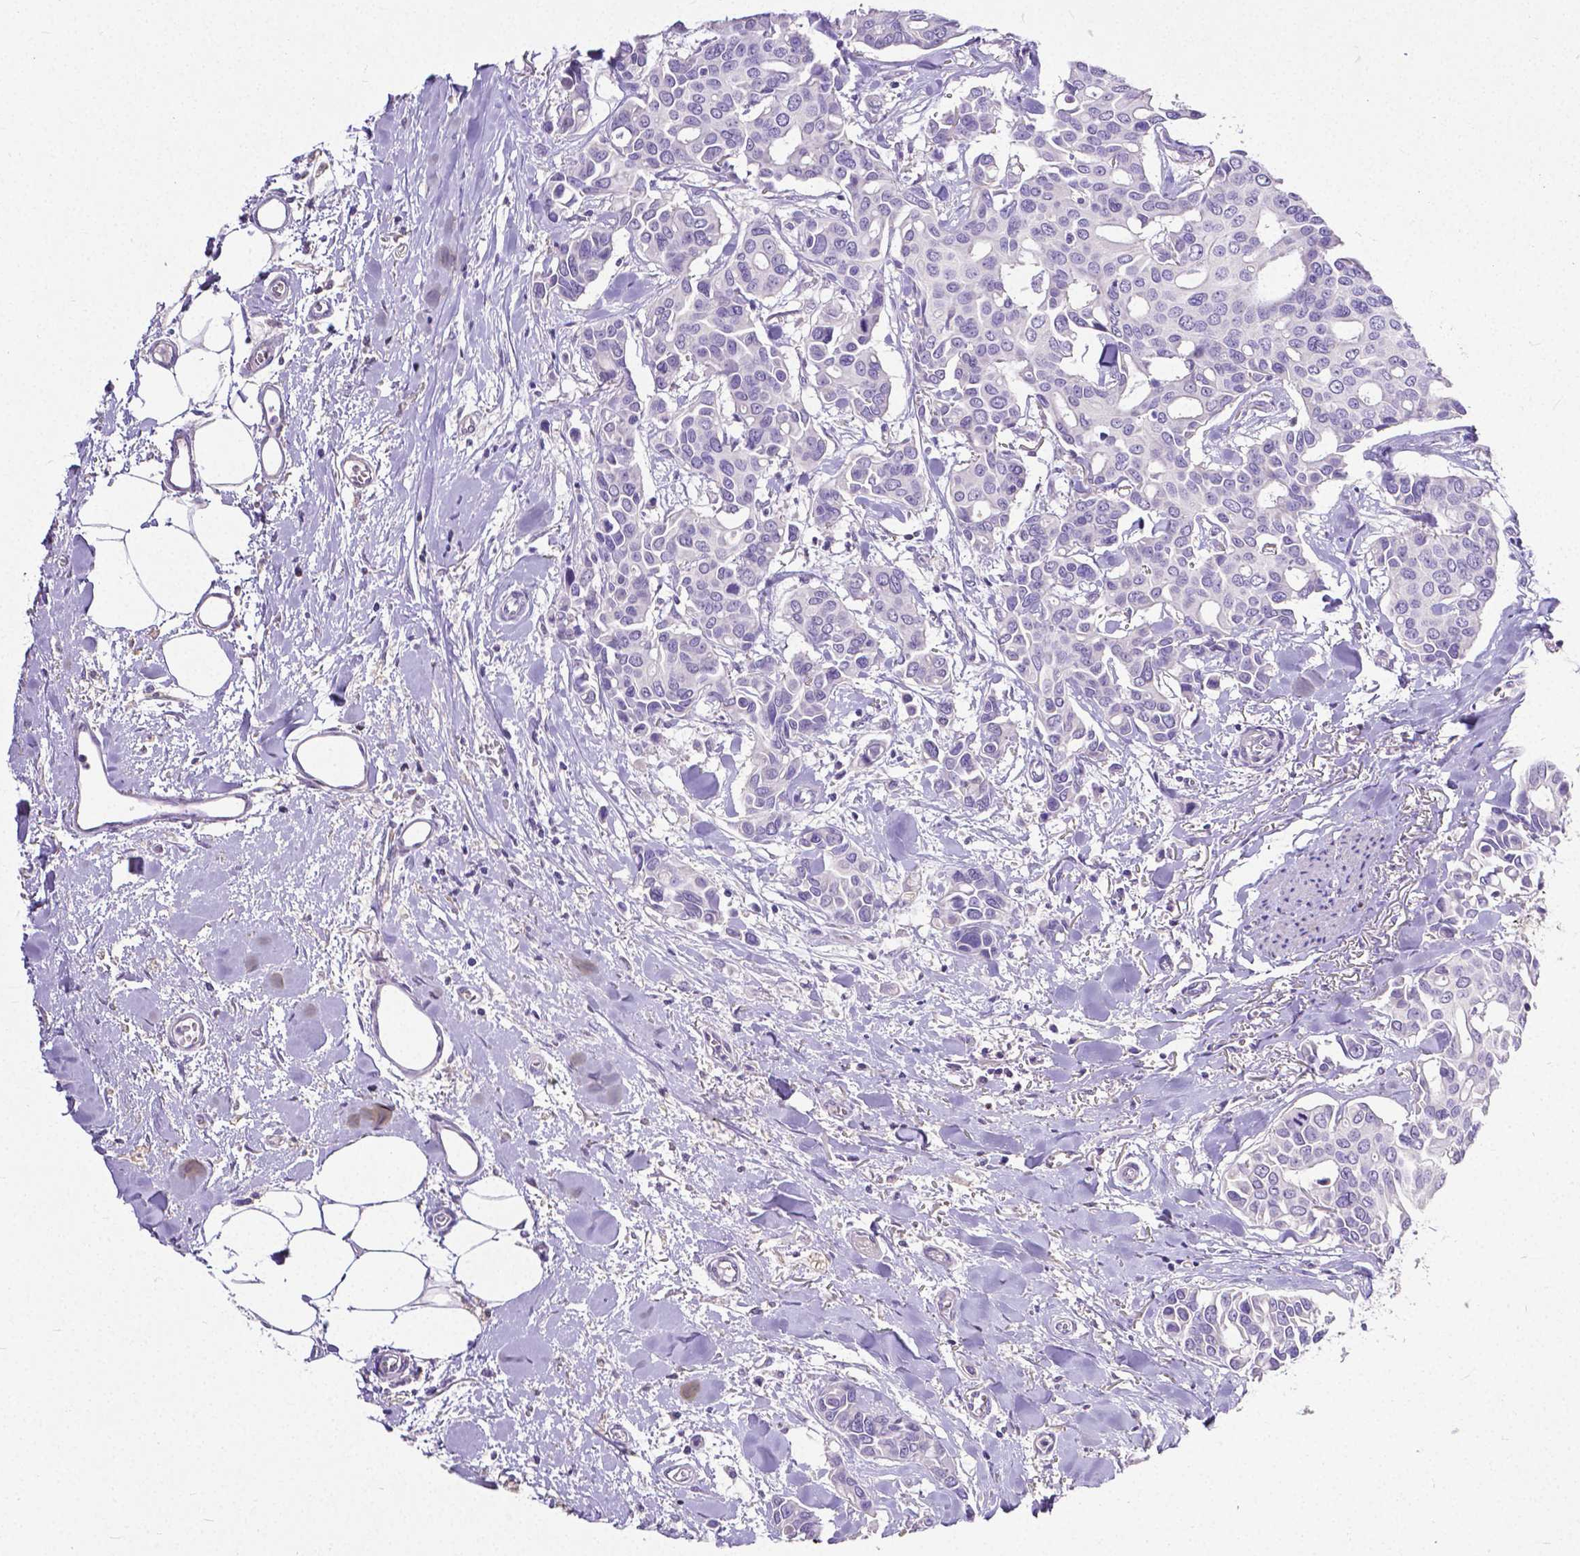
{"staining": {"intensity": "negative", "quantity": "none", "location": "none"}, "tissue": "breast cancer", "cell_type": "Tumor cells", "image_type": "cancer", "snomed": [{"axis": "morphology", "description": "Duct carcinoma"}, {"axis": "topography", "description": "Breast"}], "caption": "DAB immunohistochemical staining of breast cancer (invasive ductal carcinoma) exhibits no significant staining in tumor cells. (Immunohistochemistry (ihc), brightfield microscopy, high magnification).", "gene": "CD4", "patient": {"sex": "female", "age": 54}}